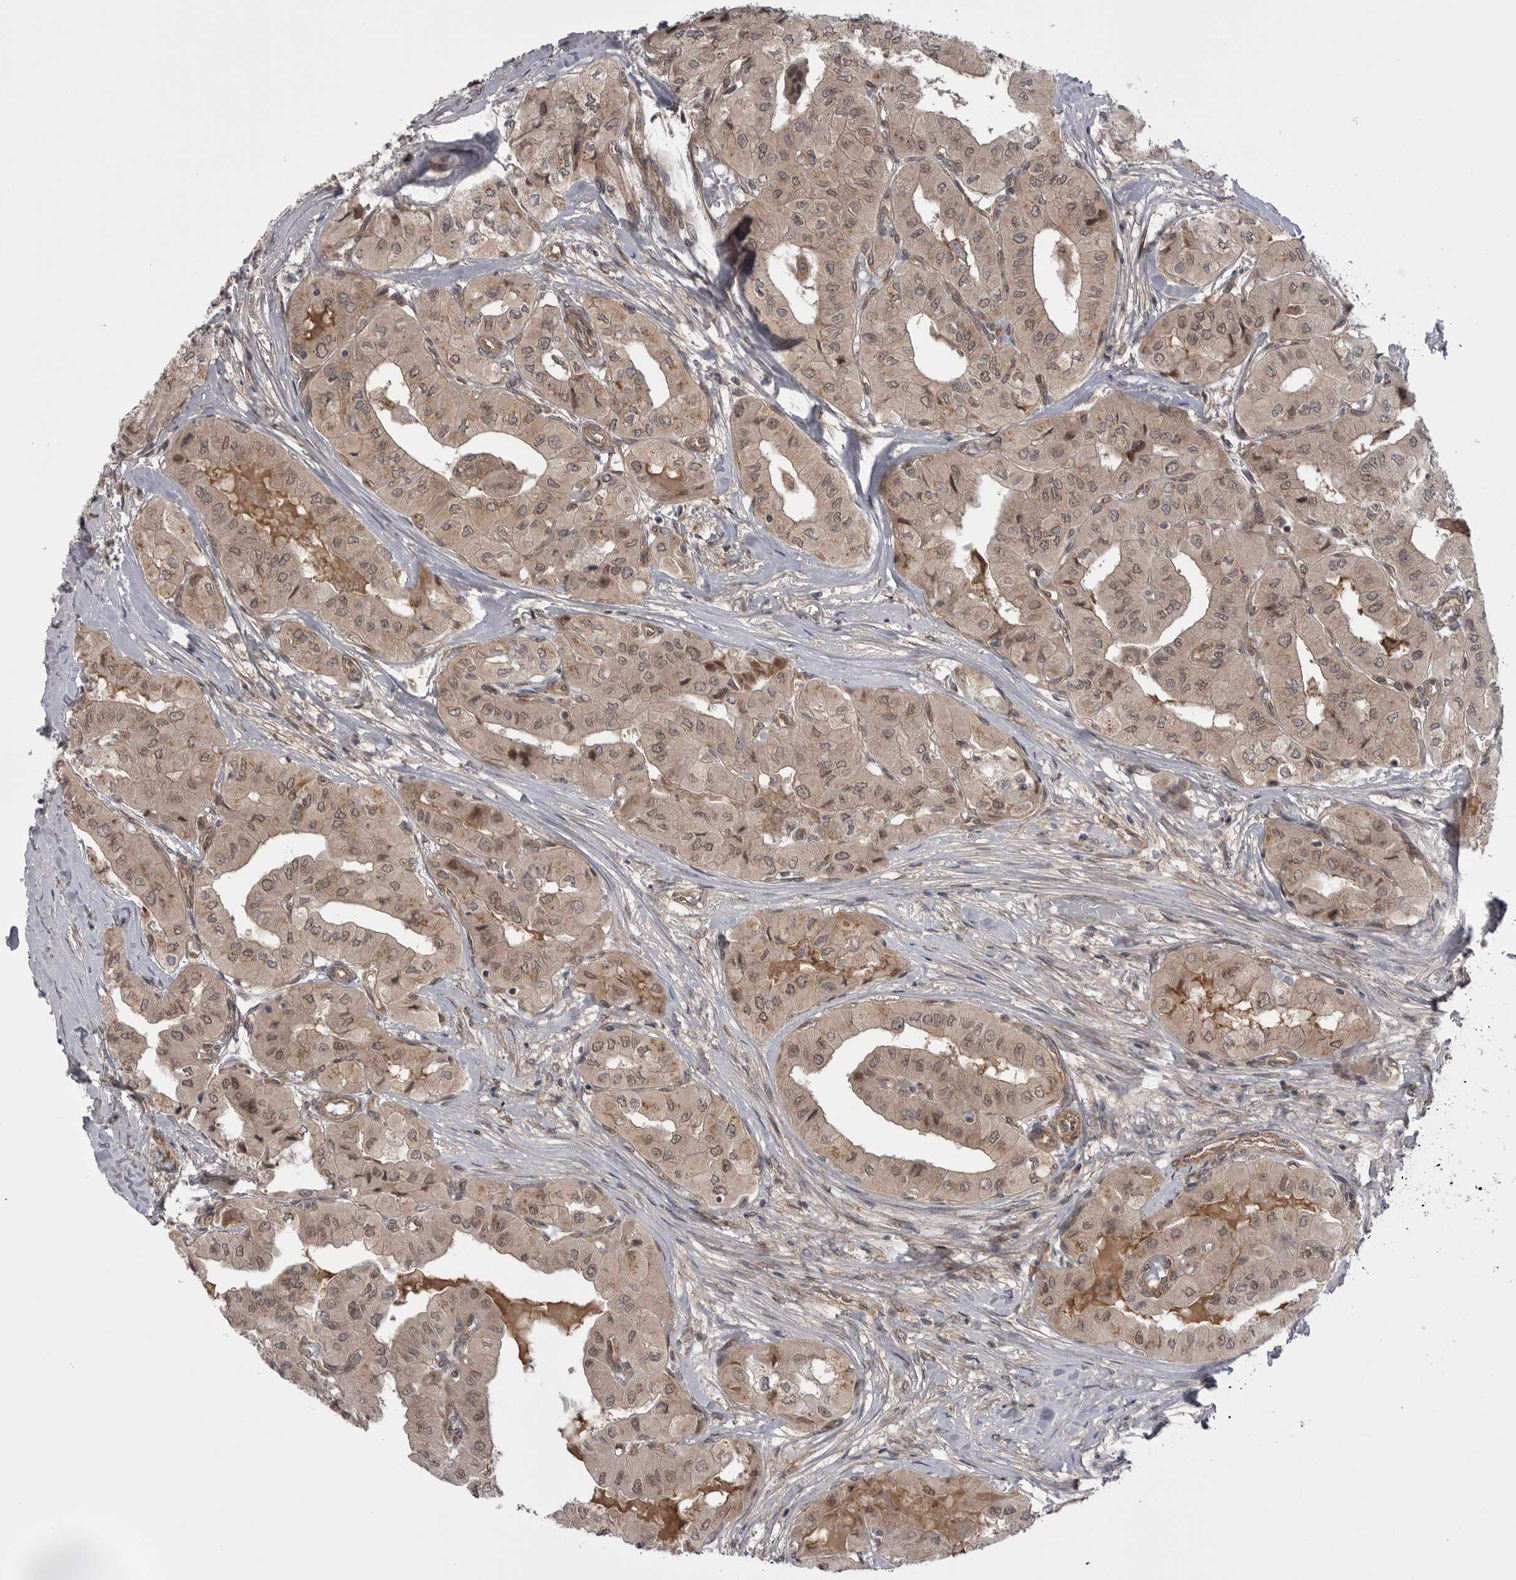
{"staining": {"intensity": "weak", "quantity": ">75%", "location": "nuclear"}, "tissue": "thyroid cancer", "cell_type": "Tumor cells", "image_type": "cancer", "snomed": [{"axis": "morphology", "description": "Papillary adenocarcinoma, NOS"}, {"axis": "topography", "description": "Thyroid gland"}], "caption": "Tumor cells exhibit low levels of weak nuclear staining in approximately >75% of cells in thyroid cancer.", "gene": "PDCL", "patient": {"sex": "female", "age": 59}}